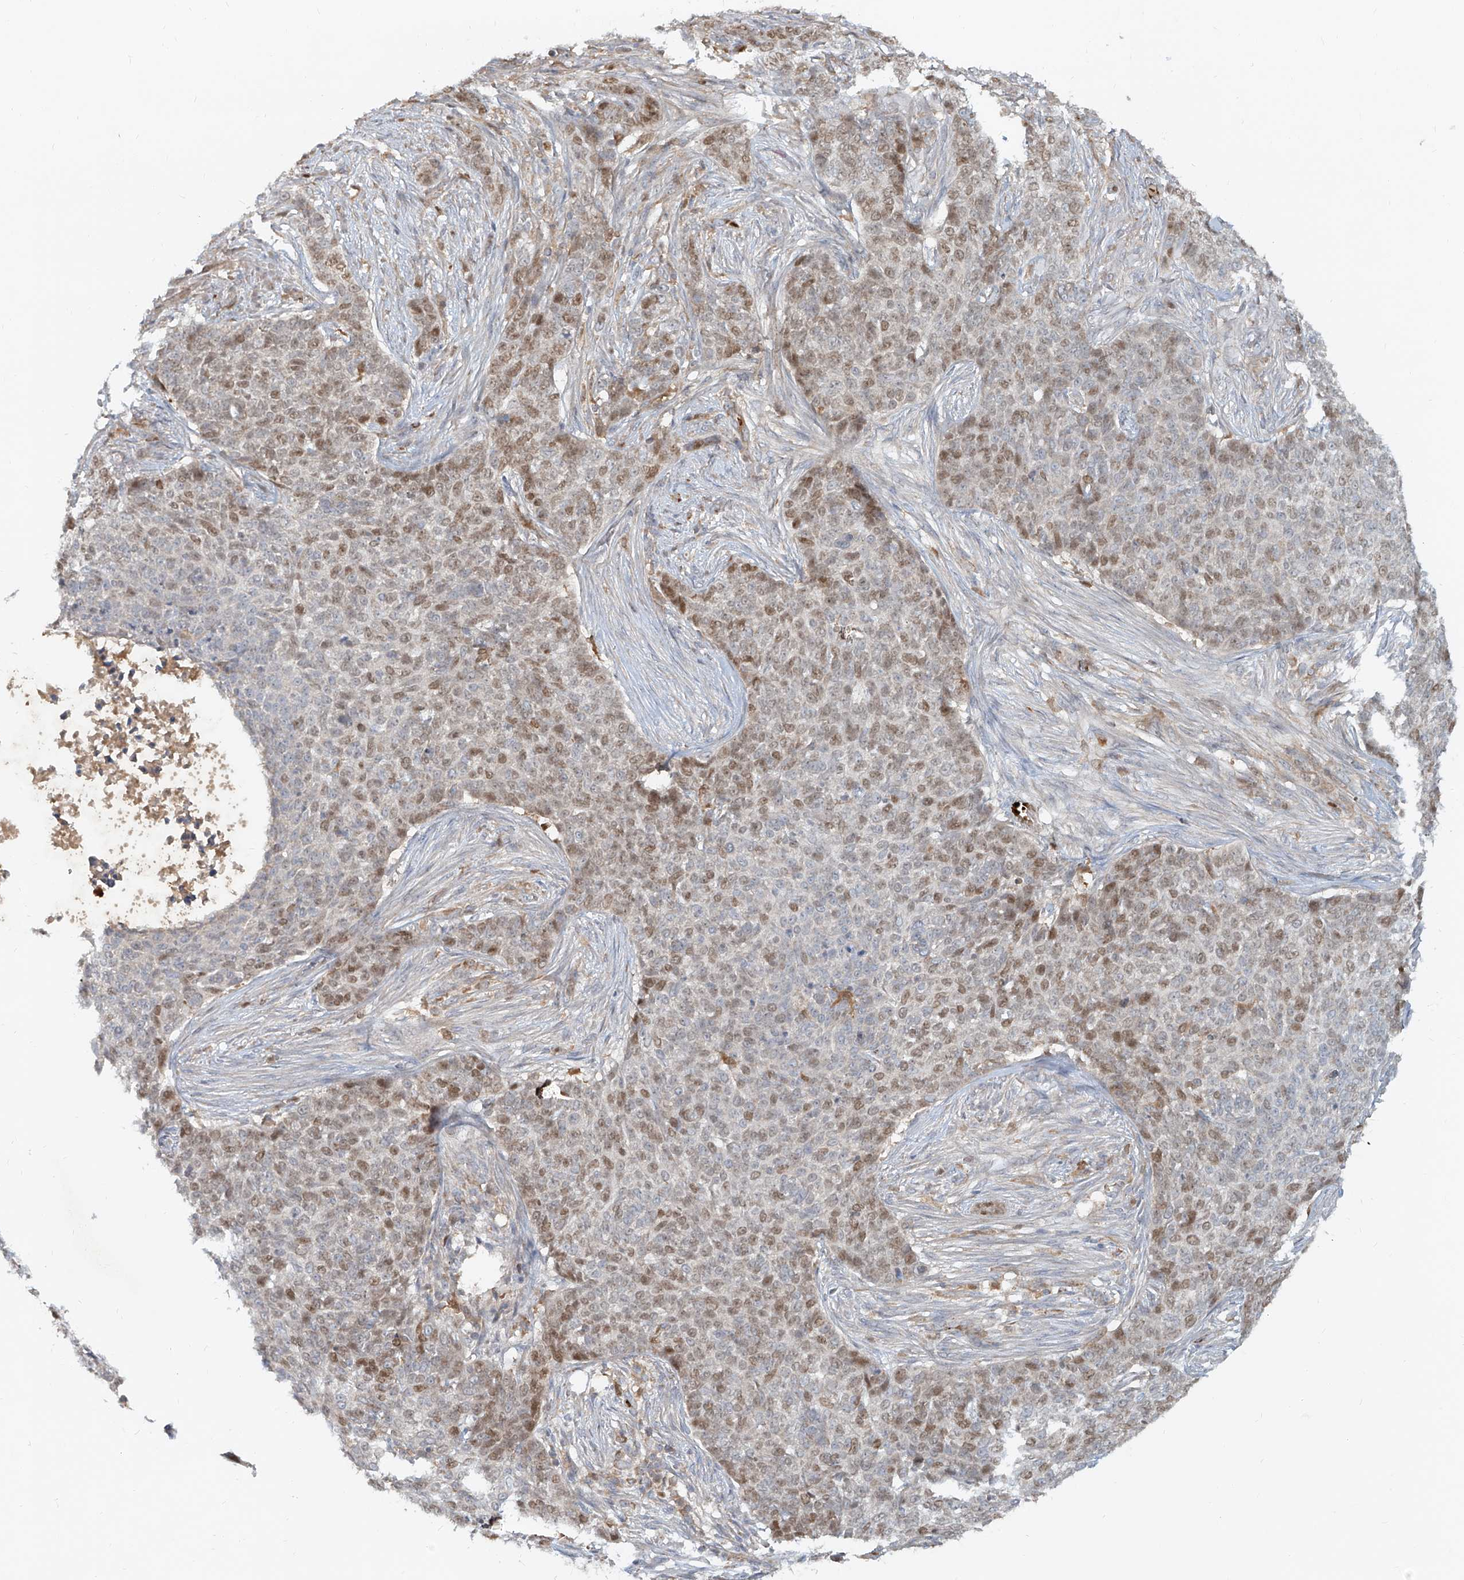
{"staining": {"intensity": "moderate", "quantity": "25%-75%", "location": "nuclear"}, "tissue": "skin cancer", "cell_type": "Tumor cells", "image_type": "cancer", "snomed": [{"axis": "morphology", "description": "Basal cell carcinoma"}, {"axis": "topography", "description": "Skin"}], "caption": "Immunohistochemistry (IHC) image of human skin basal cell carcinoma stained for a protein (brown), which reveals medium levels of moderate nuclear expression in about 25%-75% of tumor cells.", "gene": "FGD2", "patient": {"sex": "male", "age": 85}}